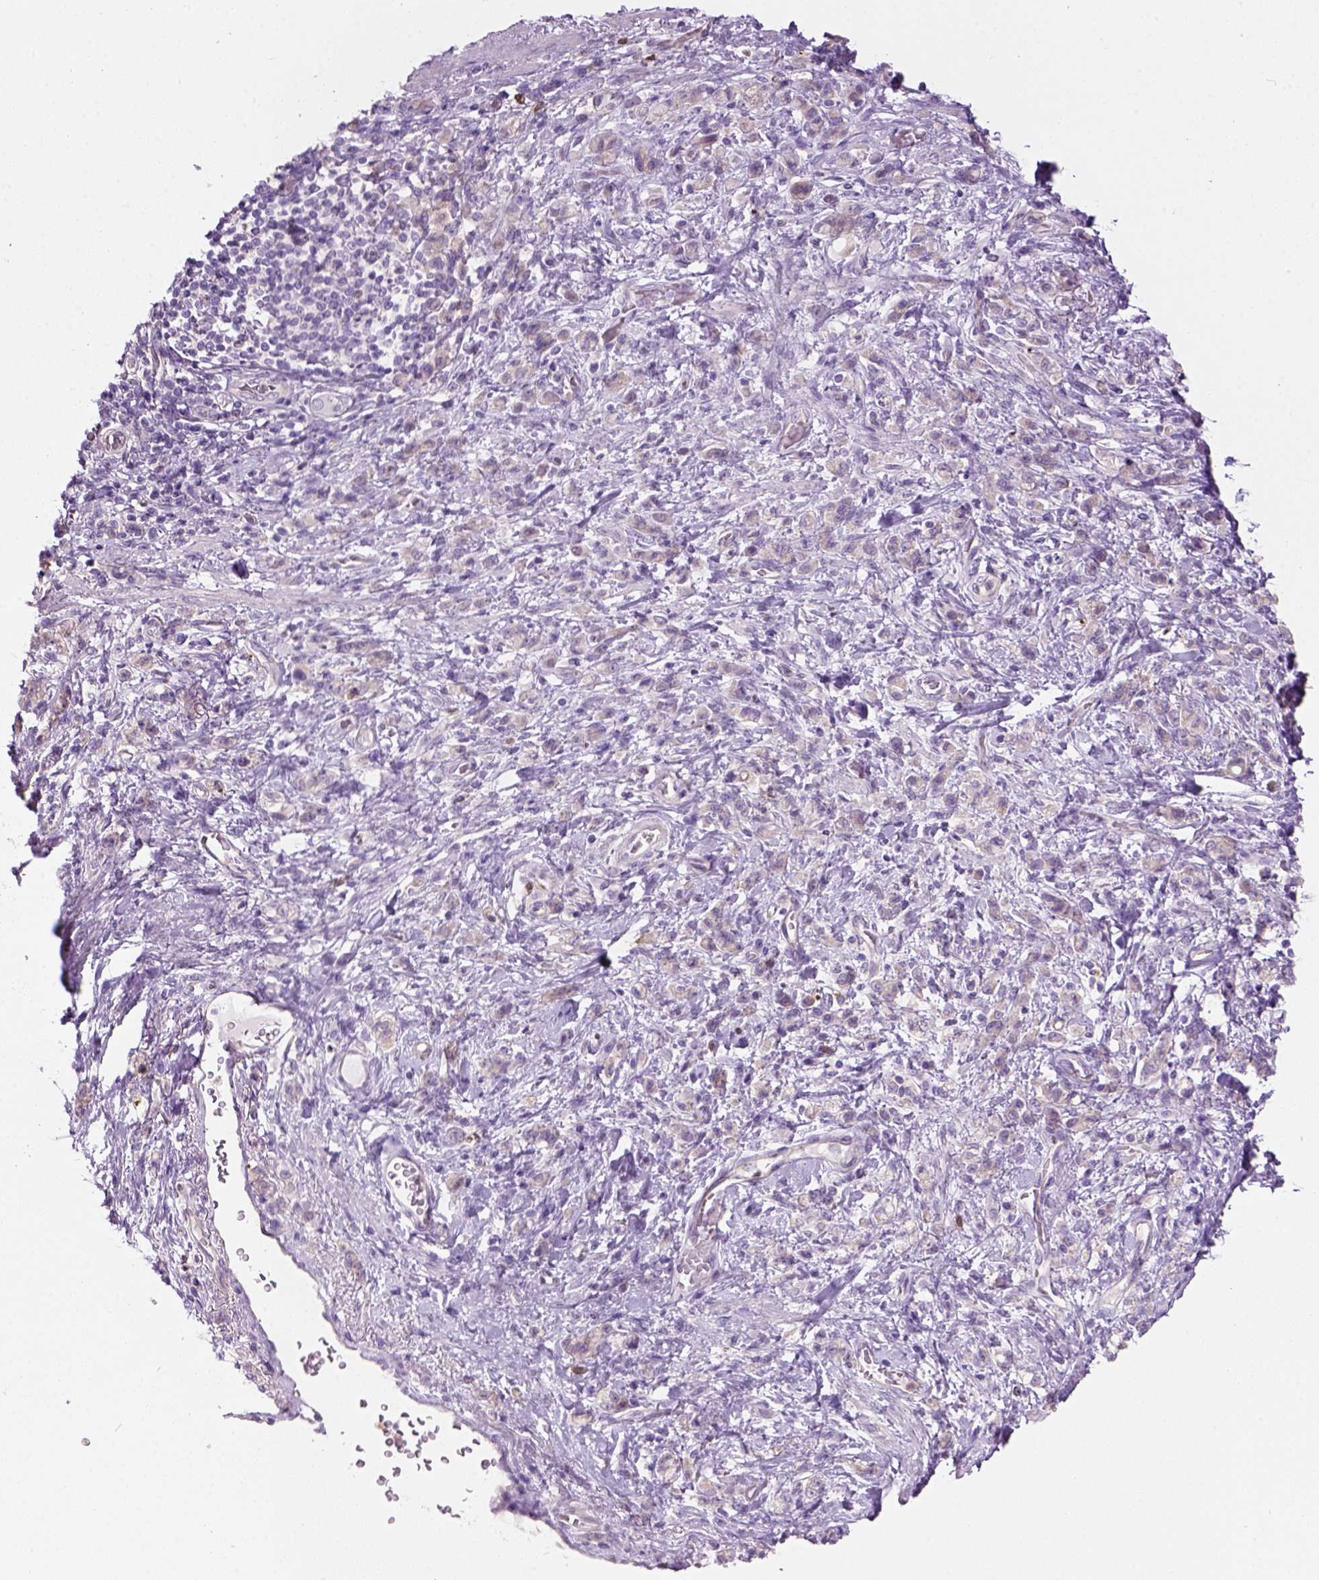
{"staining": {"intensity": "negative", "quantity": "none", "location": "none"}, "tissue": "stomach cancer", "cell_type": "Tumor cells", "image_type": "cancer", "snomed": [{"axis": "morphology", "description": "Adenocarcinoma, NOS"}, {"axis": "topography", "description": "Stomach"}], "caption": "This is an IHC photomicrograph of stomach adenocarcinoma. There is no positivity in tumor cells.", "gene": "CD84", "patient": {"sex": "male", "age": 77}}